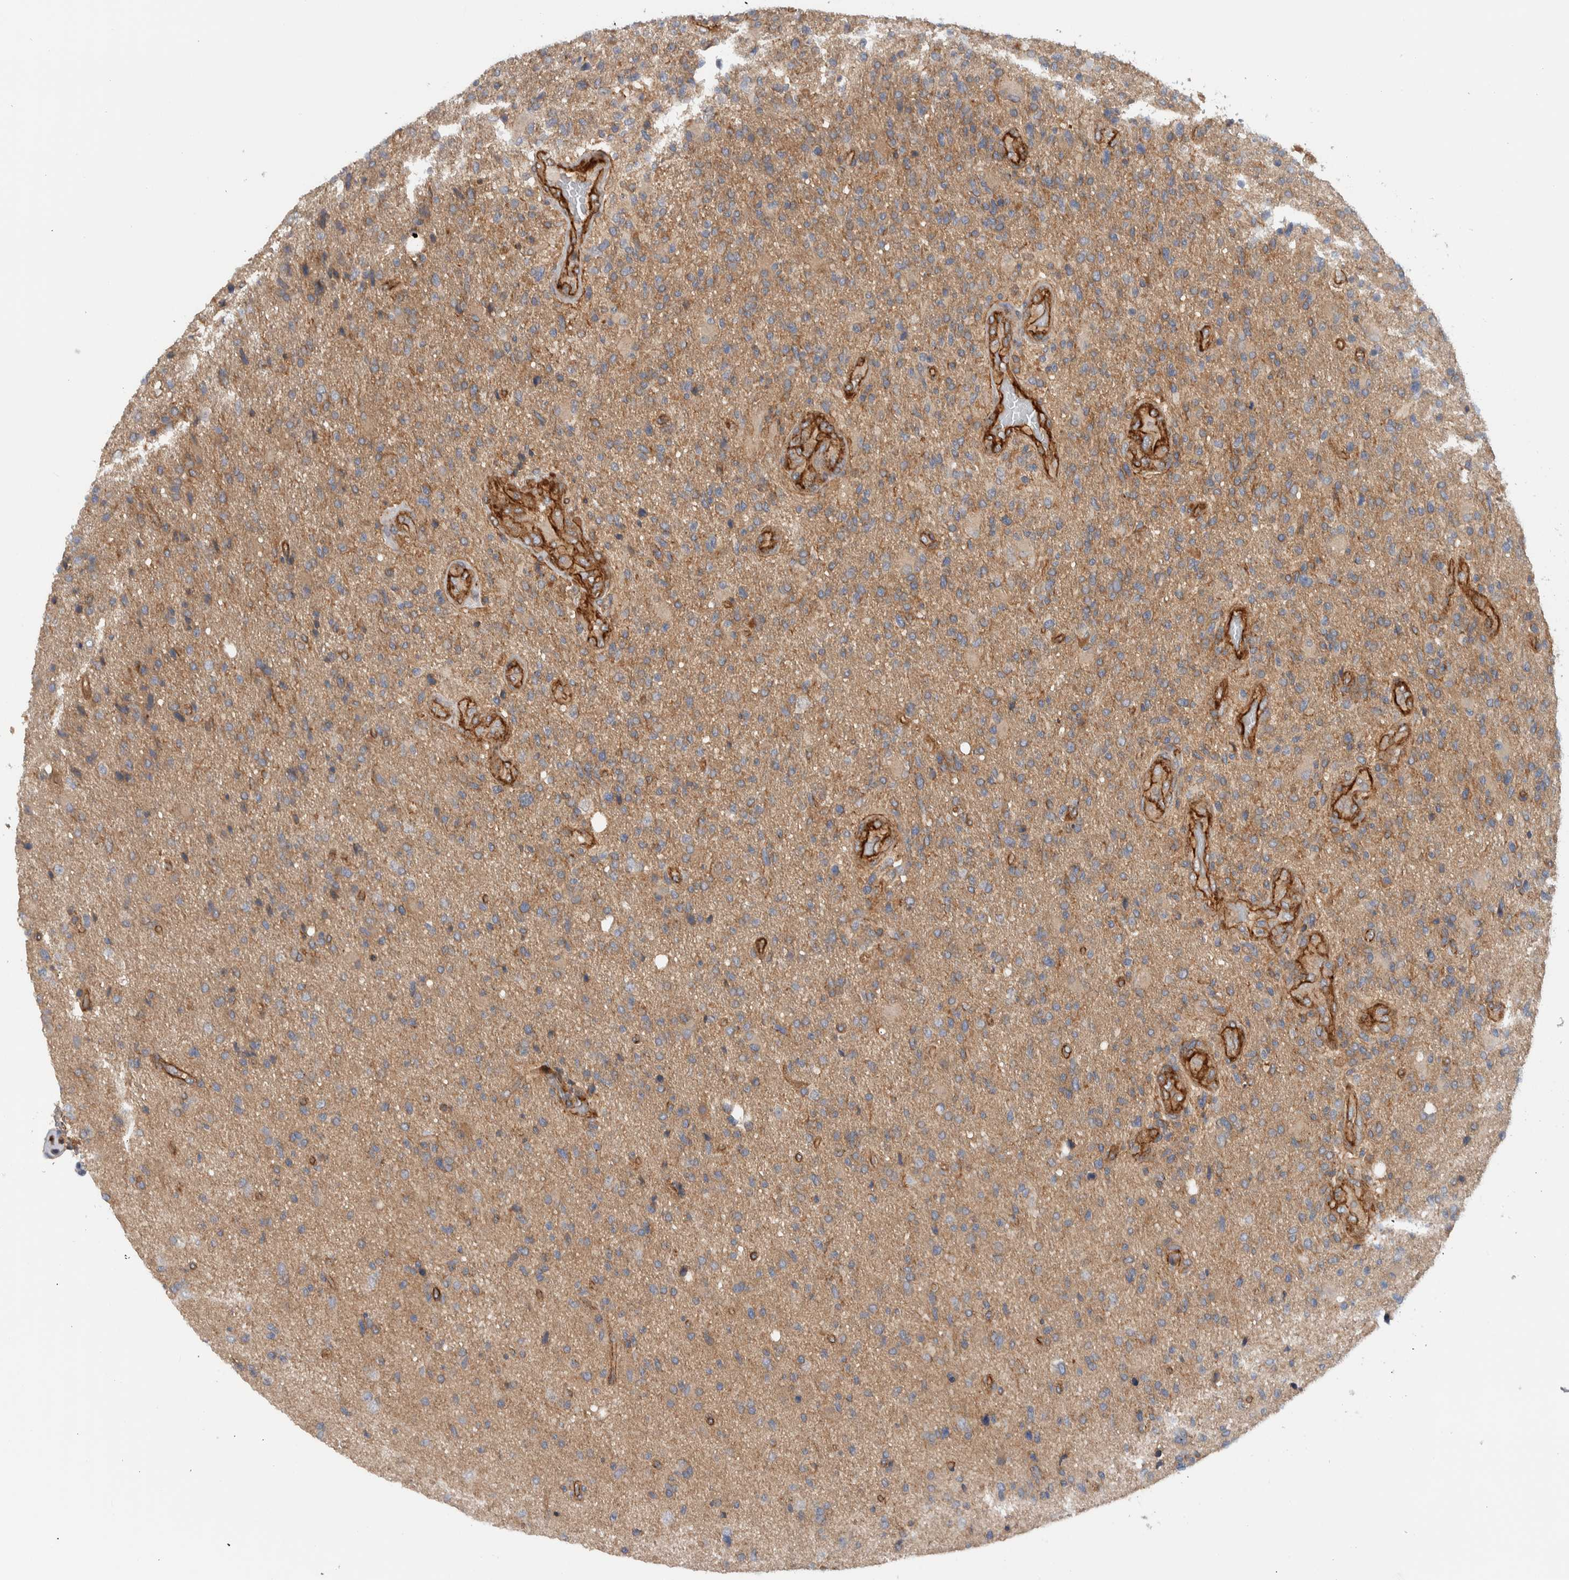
{"staining": {"intensity": "weak", "quantity": "25%-75%", "location": "cytoplasmic/membranous"}, "tissue": "glioma", "cell_type": "Tumor cells", "image_type": "cancer", "snomed": [{"axis": "morphology", "description": "Glioma, malignant, High grade"}, {"axis": "topography", "description": "Brain"}], "caption": "Protein staining demonstrates weak cytoplasmic/membranous positivity in approximately 25%-75% of tumor cells in glioma.", "gene": "MPRIP", "patient": {"sex": "male", "age": 72}}